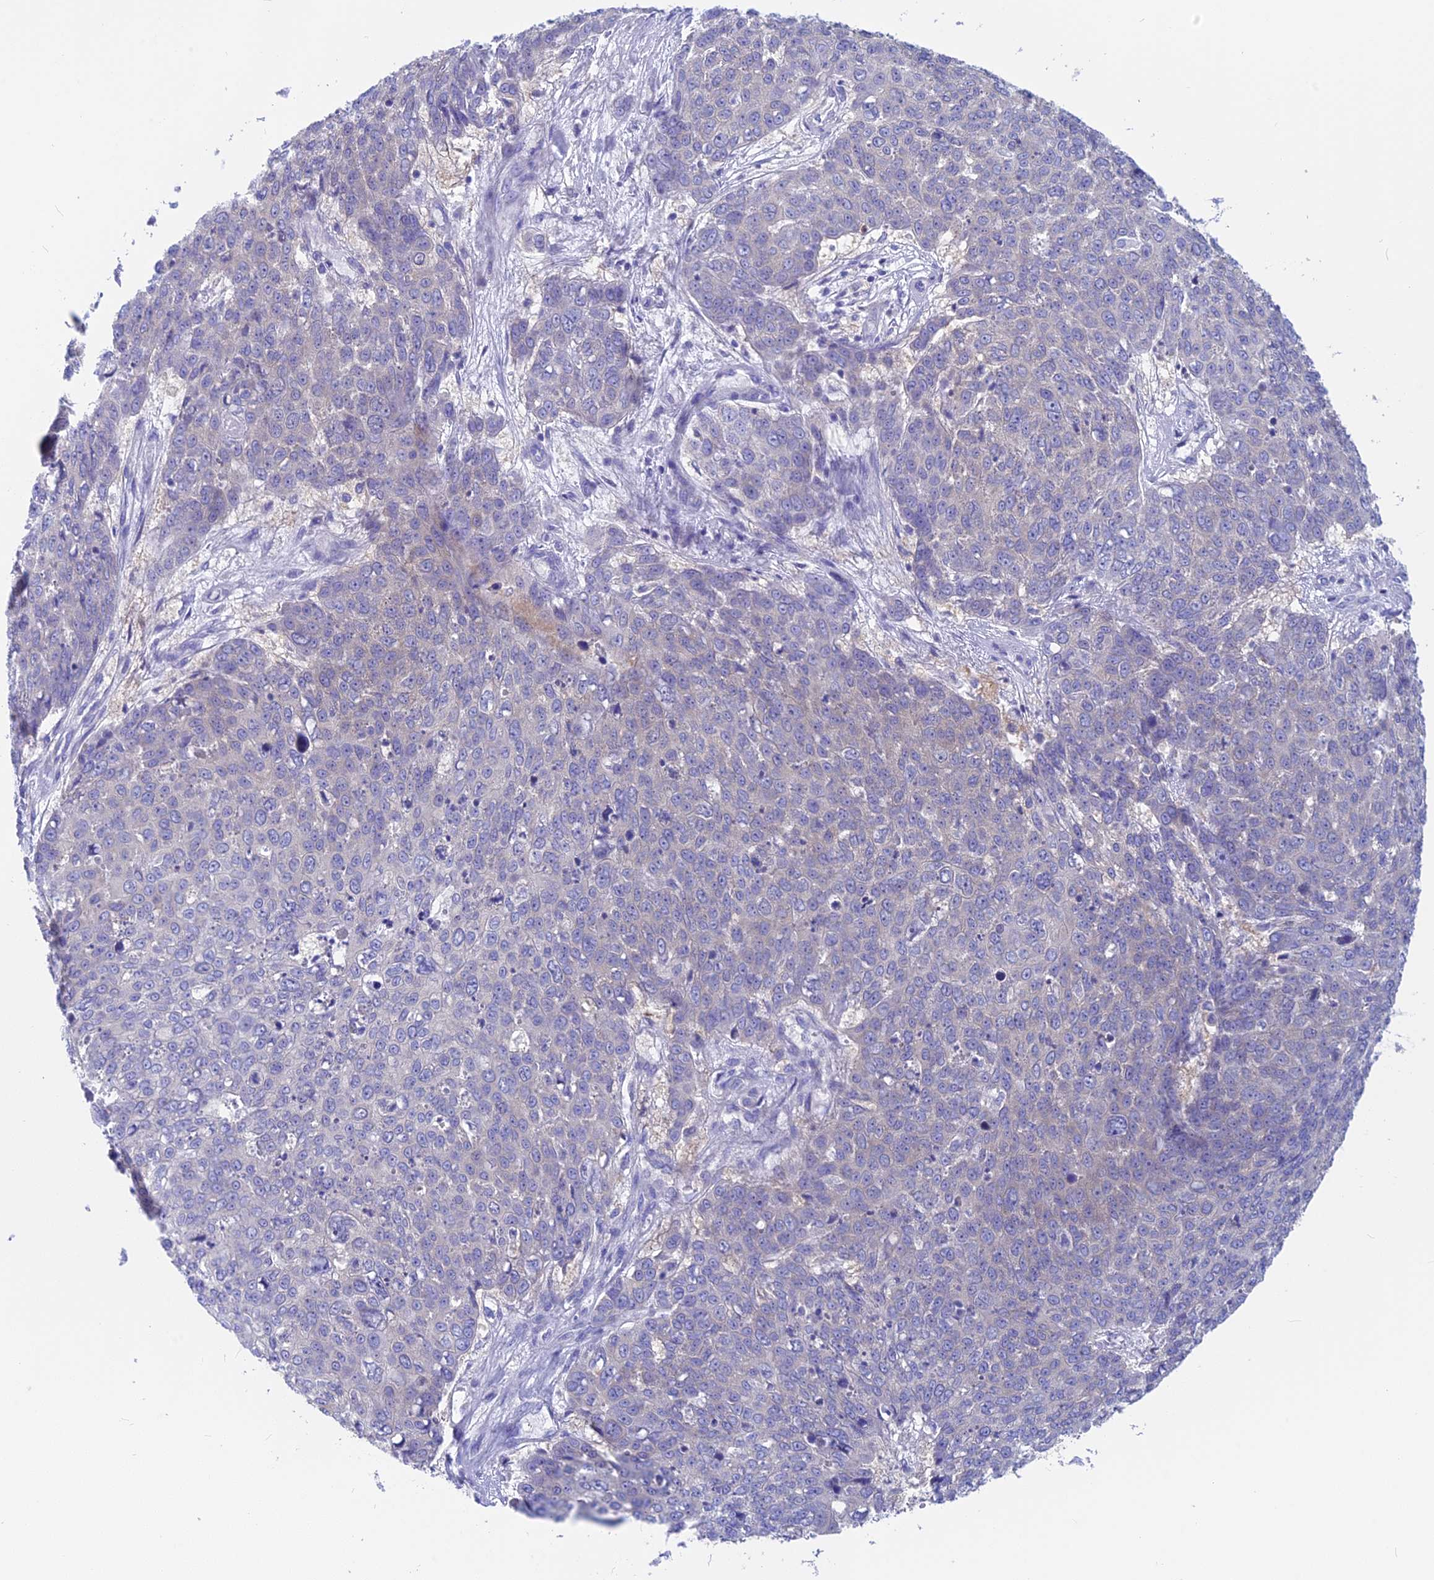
{"staining": {"intensity": "negative", "quantity": "none", "location": "none"}, "tissue": "skin cancer", "cell_type": "Tumor cells", "image_type": "cancer", "snomed": [{"axis": "morphology", "description": "Squamous cell carcinoma, NOS"}, {"axis": "topography", "description": "Skin"}], "caption": "Tumor cells are negative for protein expression in human skin cancer. (Brightfield microscopy of DAB (3,3'-diaminobenzidine) immunohistochemistry at high magnification).", "gene": "LZTFL1", "patient": {"sex": "male", "age": 71}}